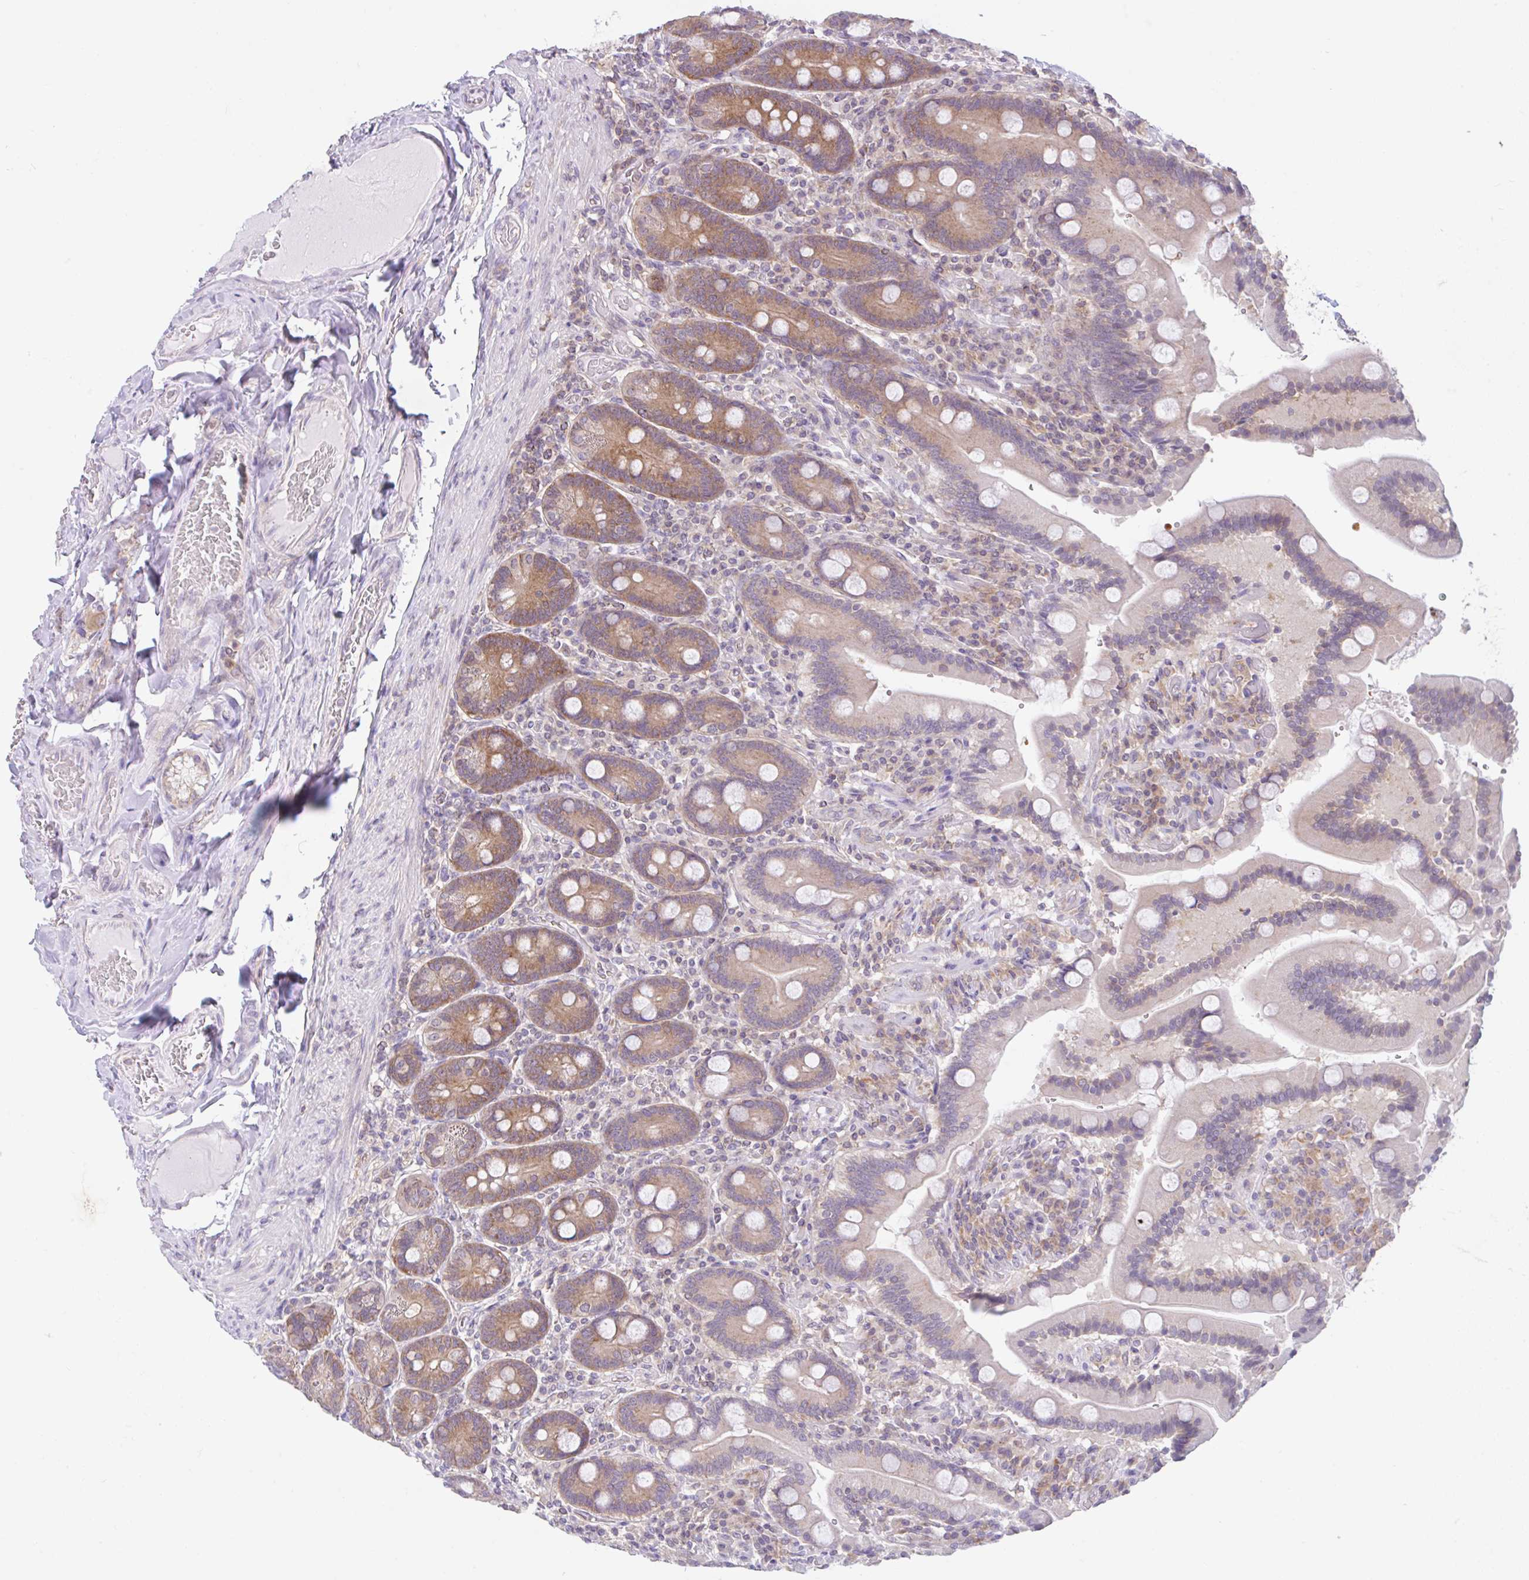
{"staining": {"intensity": "moderate", "quantity": "25%-75%", "location": "cytoplasmic/membranous"}, "tissue": "duodenum", "cell_type": "Glandular cells", "image_type": "normal", "snomed": [{"axis": "morphology", "description": "Normal tissue, NOS"}, {"axis": "topography", "description": "Duodenum"}], "caption": "This photomicrograph shows IHC staining of normal human duodenum, with medium moderate cytoplasmic/membranous positivity in about 25%-75% of glandular cells.", "gene": "RALBP1", "patient": {"sex": "female", "age": 62}}